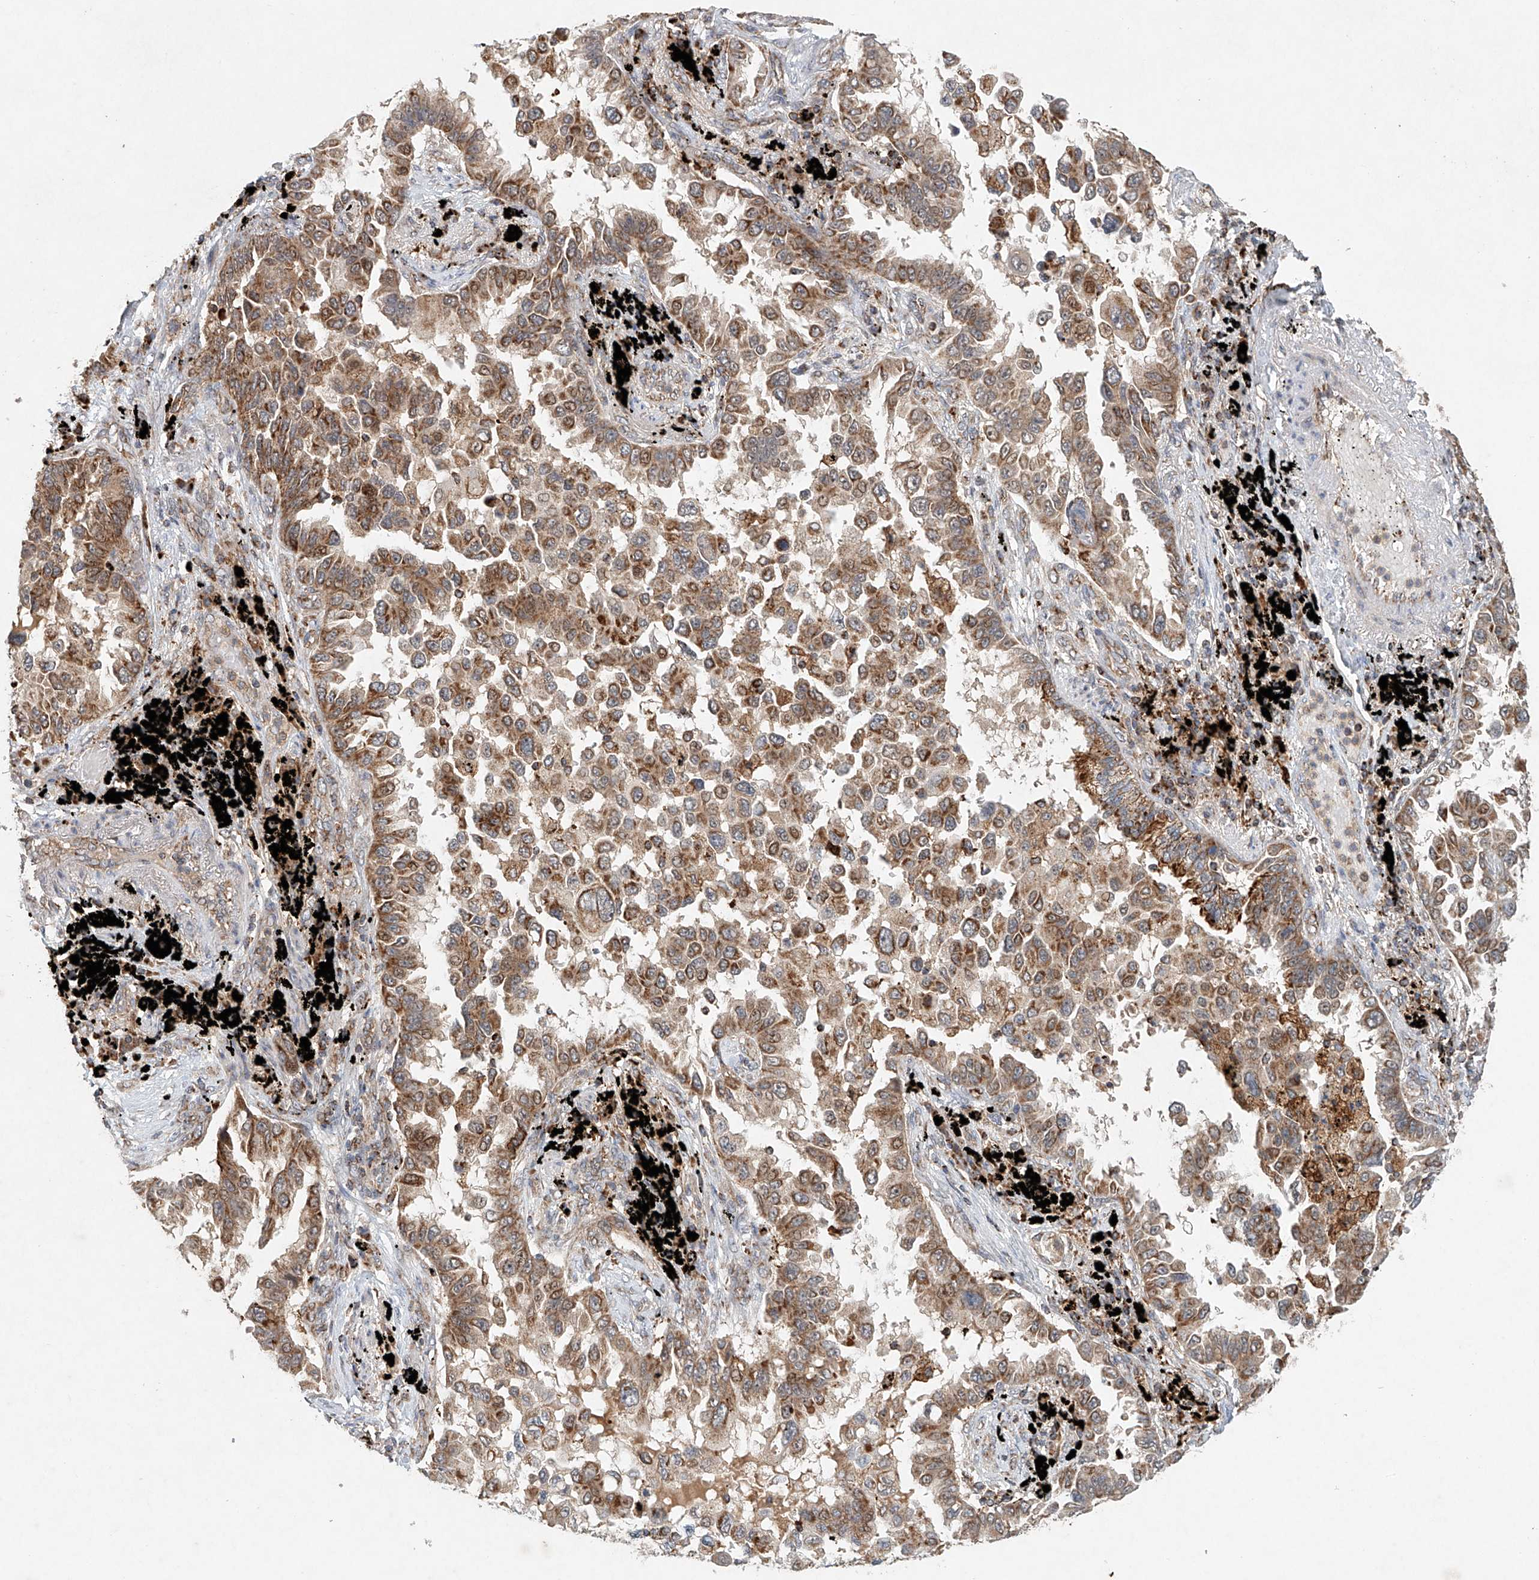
{"staining": {"intensity": "moderate", "quantity": ">75%", "location": "cytoplasmic/membranous"}, "tissue": "lung cancer", "cell_type": "Tumor cells", "image_type": "cancer", "snomed": [{"axis": "morphology", "description": "Adenocarcinoma, NOS"}, {"axis": "topography", "description": "Lung"}], "caption": "High-magnification brightfield microscopy of lung cancer (adenocarcinoma) stained with DAB (3,3'-diaminobenzidine) (brown) and counterstained with hematoxylin (blue). tumor cells exhibit moderate cytoplasmic/membranous positivity is appreciated in approximately>75% of cells. (DAB = brown stain, brightfield microscopy at high magnification).", "gene": "DCAF11", "patient": {"sex": "female", "age": 67}}